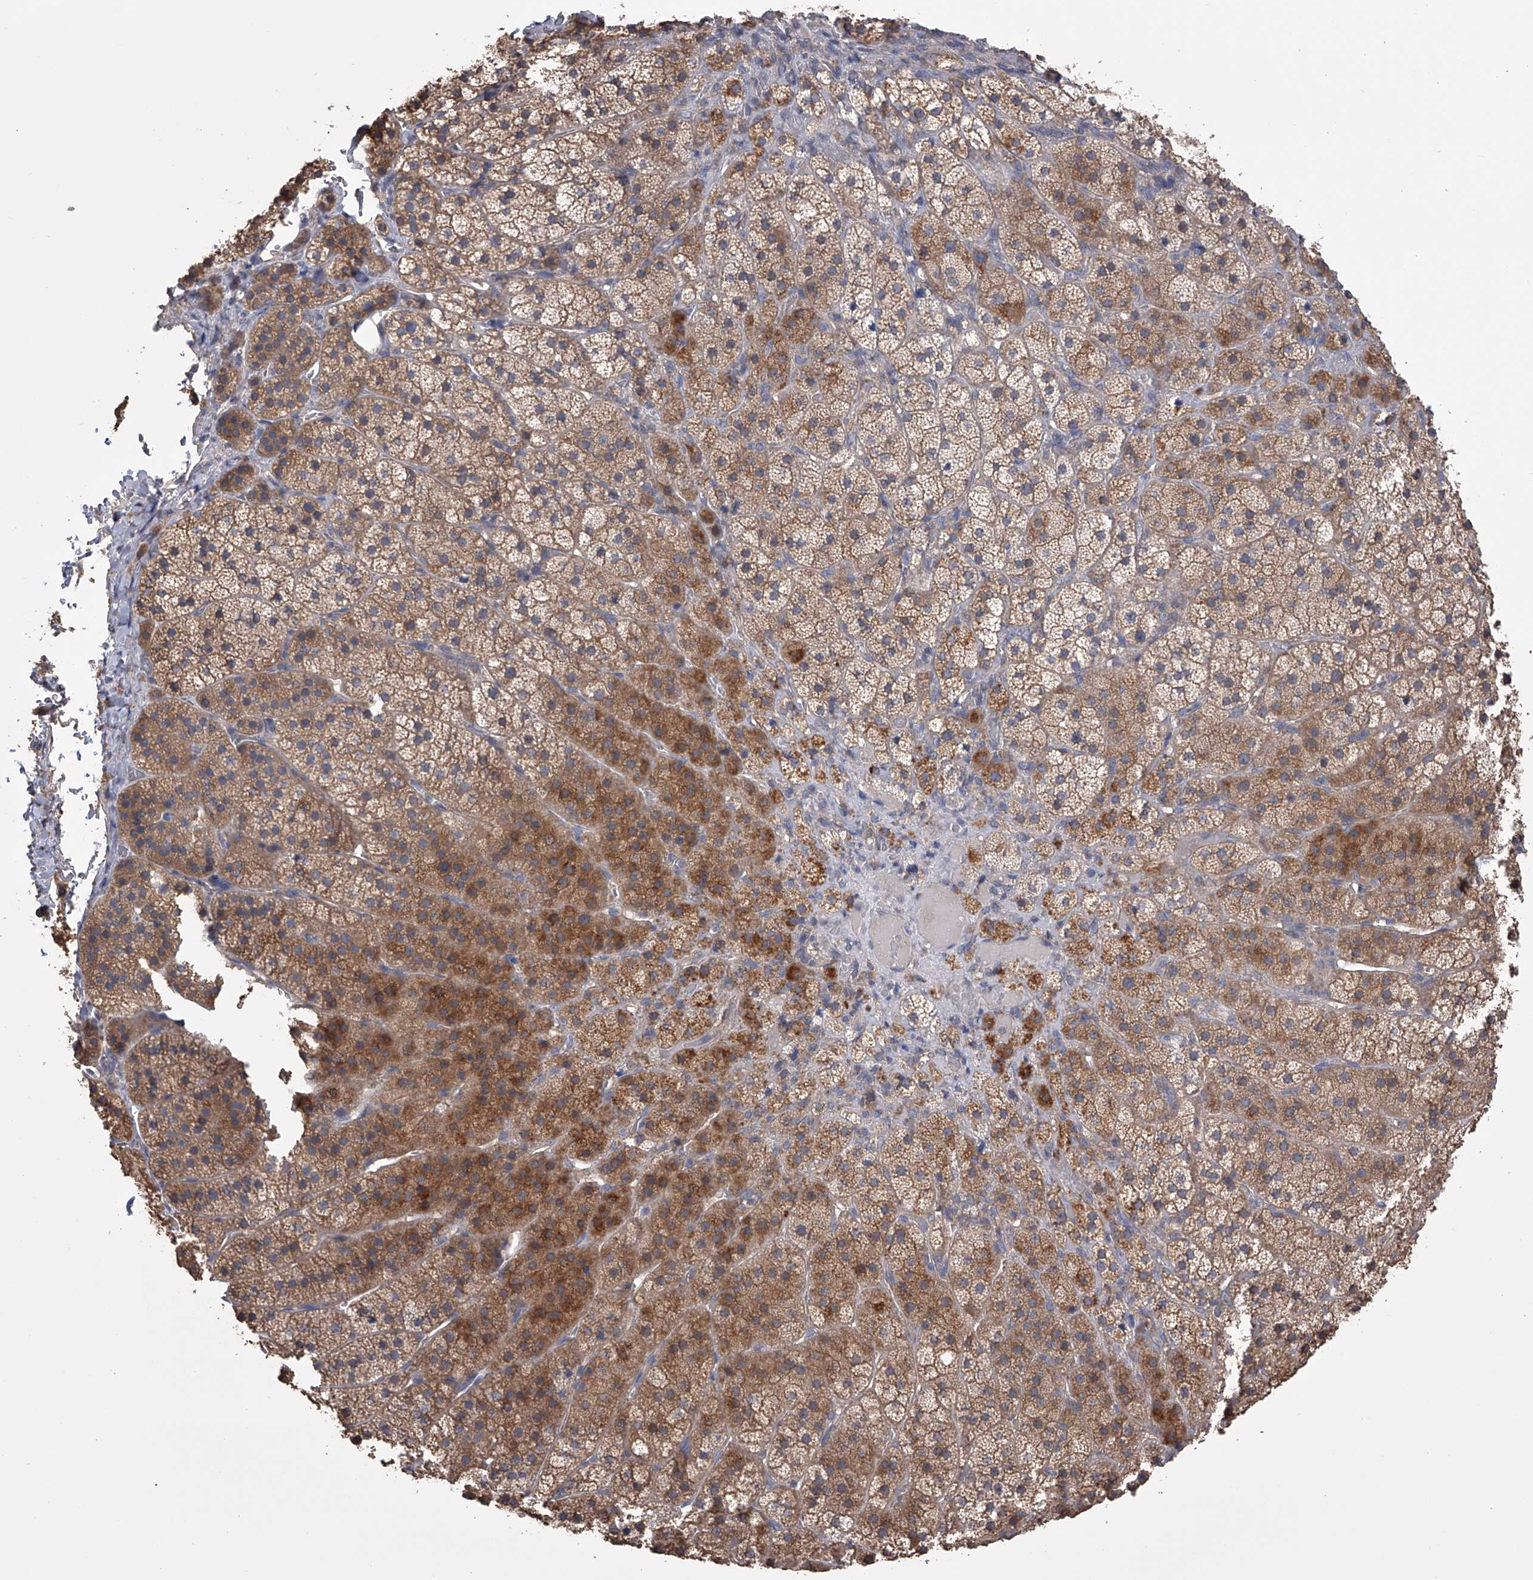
{"staining": {"intensity": "moderate", "quantity": ">75%", "location": "cytoplasmic/membranous"}, "tissue": "adrenal gland", "cell_type": "Glandular cells", "image_type": "normal", "snomed": [{"axis": "morphology", "description": "Normal tissue, NOS"}, {"axis": "topography", "description": "Adrenal gland"}], "caption": "Protein analysis of benign adrenal gland reveals moderate cytoplasmic/membranous positivity in about >75% of glandular cells.", "gene": "ZNF343", "patient": {"sex": "female", "age": 44}}